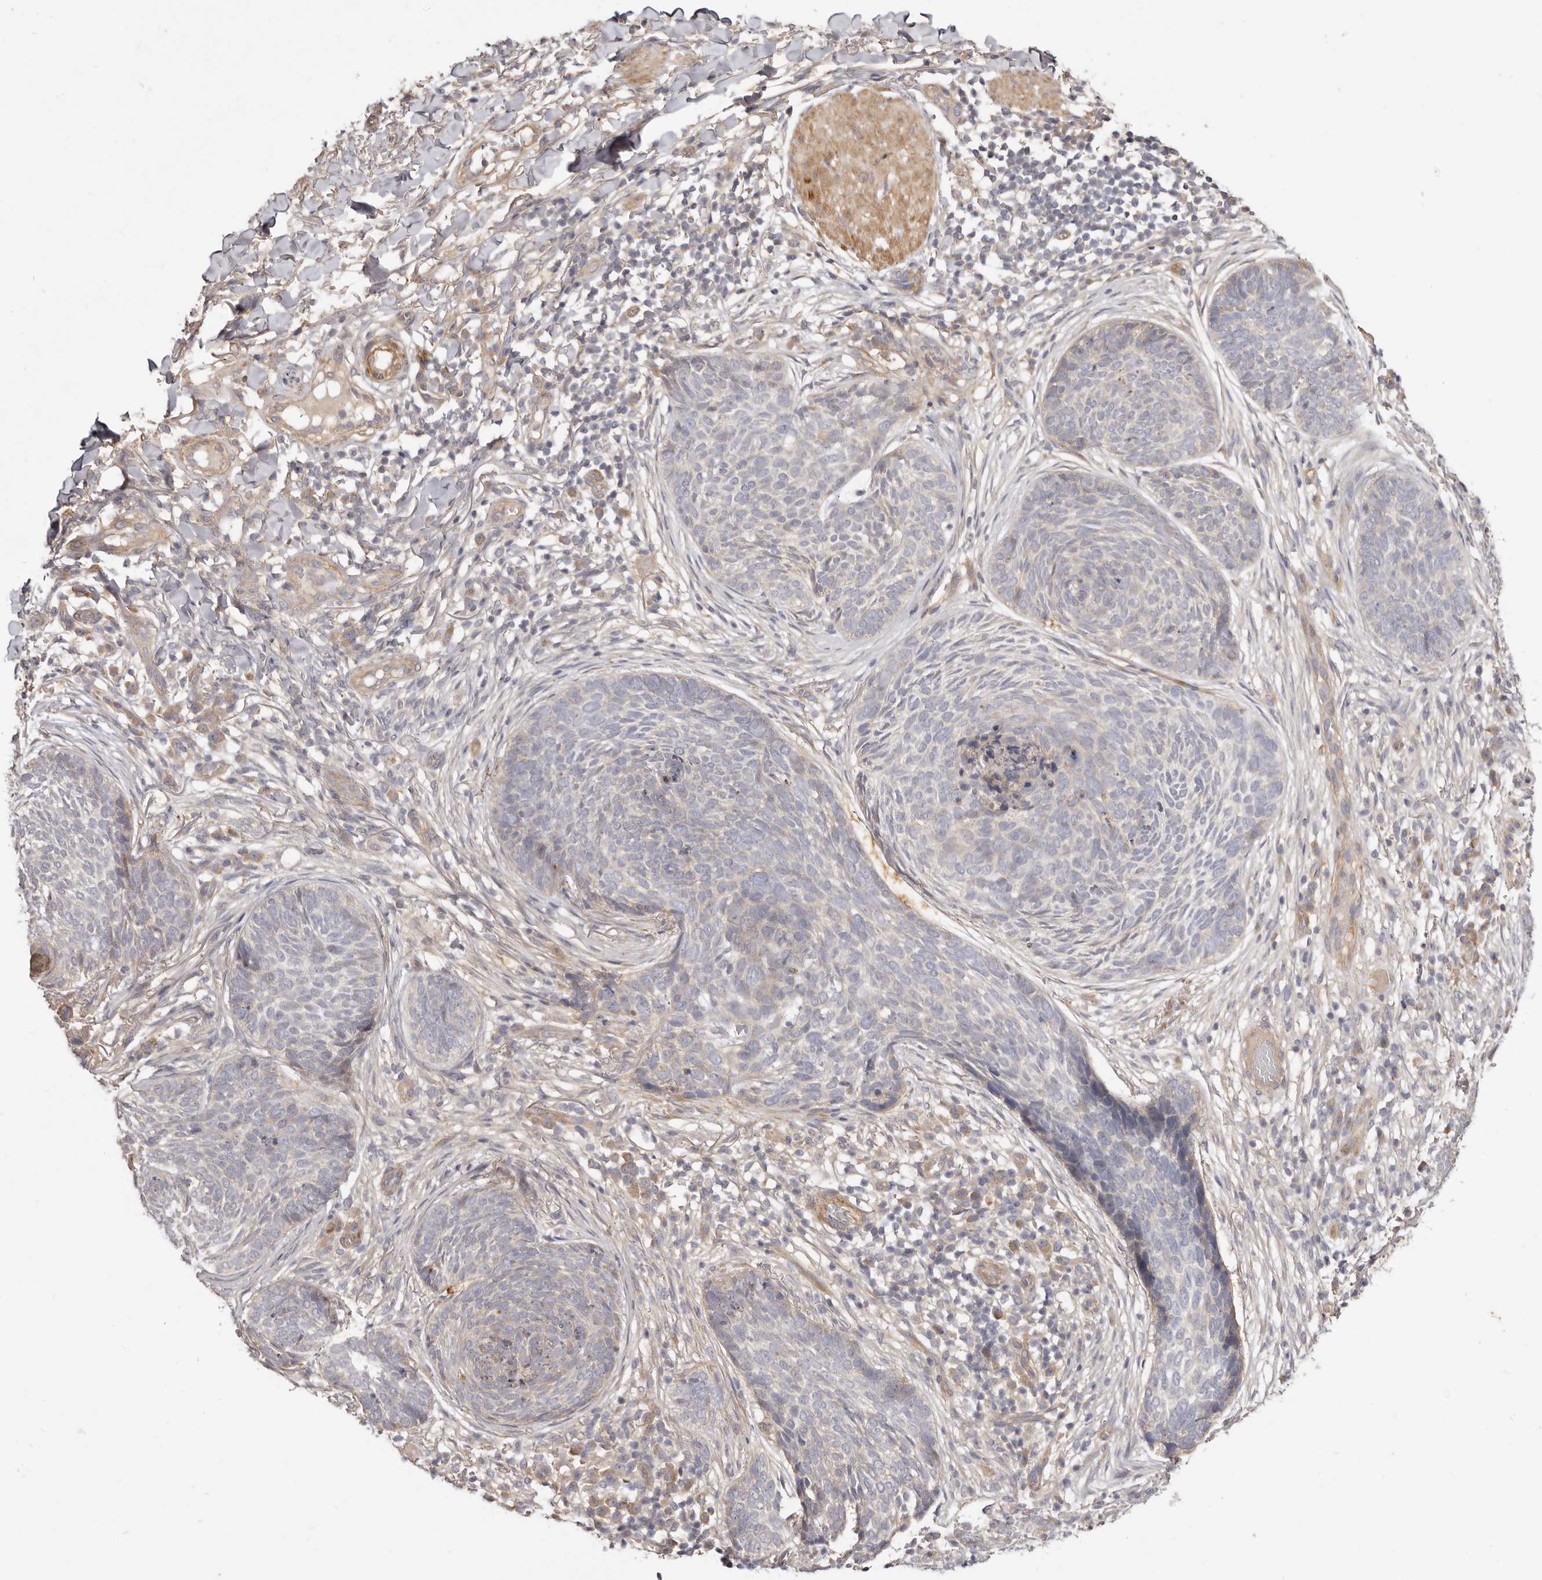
{"staining": {"intensity": "negative", "quantity": "none", "location": "none"}, "tissue": "skin cancer", "cell_type": "Tumor cells", "image_type": "cancer", "snomed": [{"axis": "morphology", "description": "Basal cell carcinoma"}, {"axis": "topography", "description": "Skin"}], "caption": "This is a histopathology image of immunohistochemistry staining of skin cancer, which shows no expression in tumor cells.", "gene": "ADAMTS9", "patient": {"sex": "female", "age": 64}}